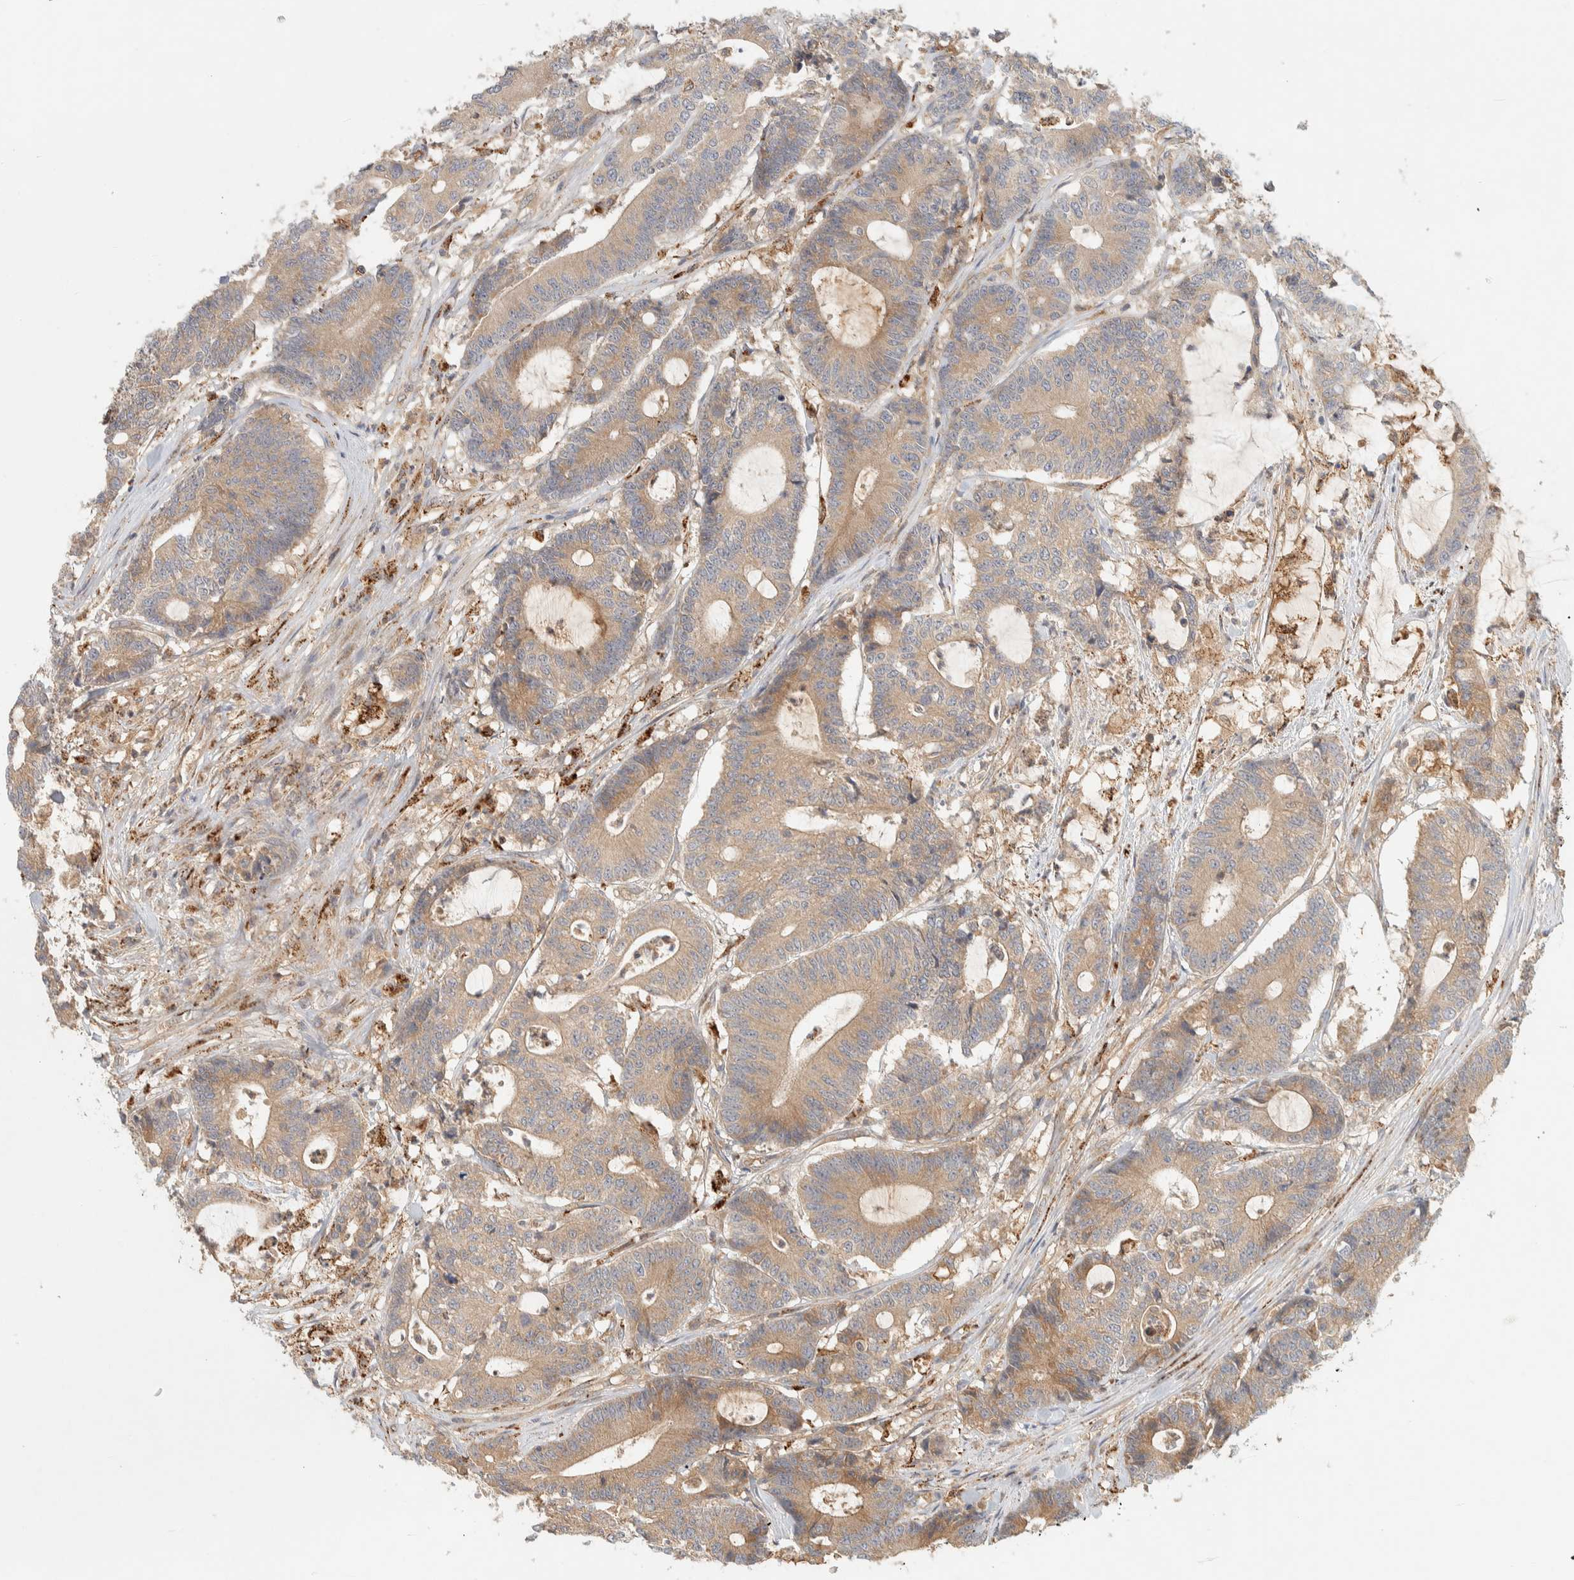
{"staining": {"intensity": "weak", "quantity": ">75%", "location": "cytoplasmic/membranous"}, "tissue": "colorectal cancer", "cell_type": "Tumor cells", "image_type": "cancer", "snomed": [{"axis": "morphology", "description": "Adenocarcinoma, NOS"}, {"axis": "topography", "description": "Colon"}], "caption": "This photomicrograph demonstrates IHC staining of human adenocarcinoma (colorectal), with low weak cytoplasmic/membranous staining in about >75% of tumor cells.", "gene": "FAM167A", "patient": {"sex": "female", "age": 84}}